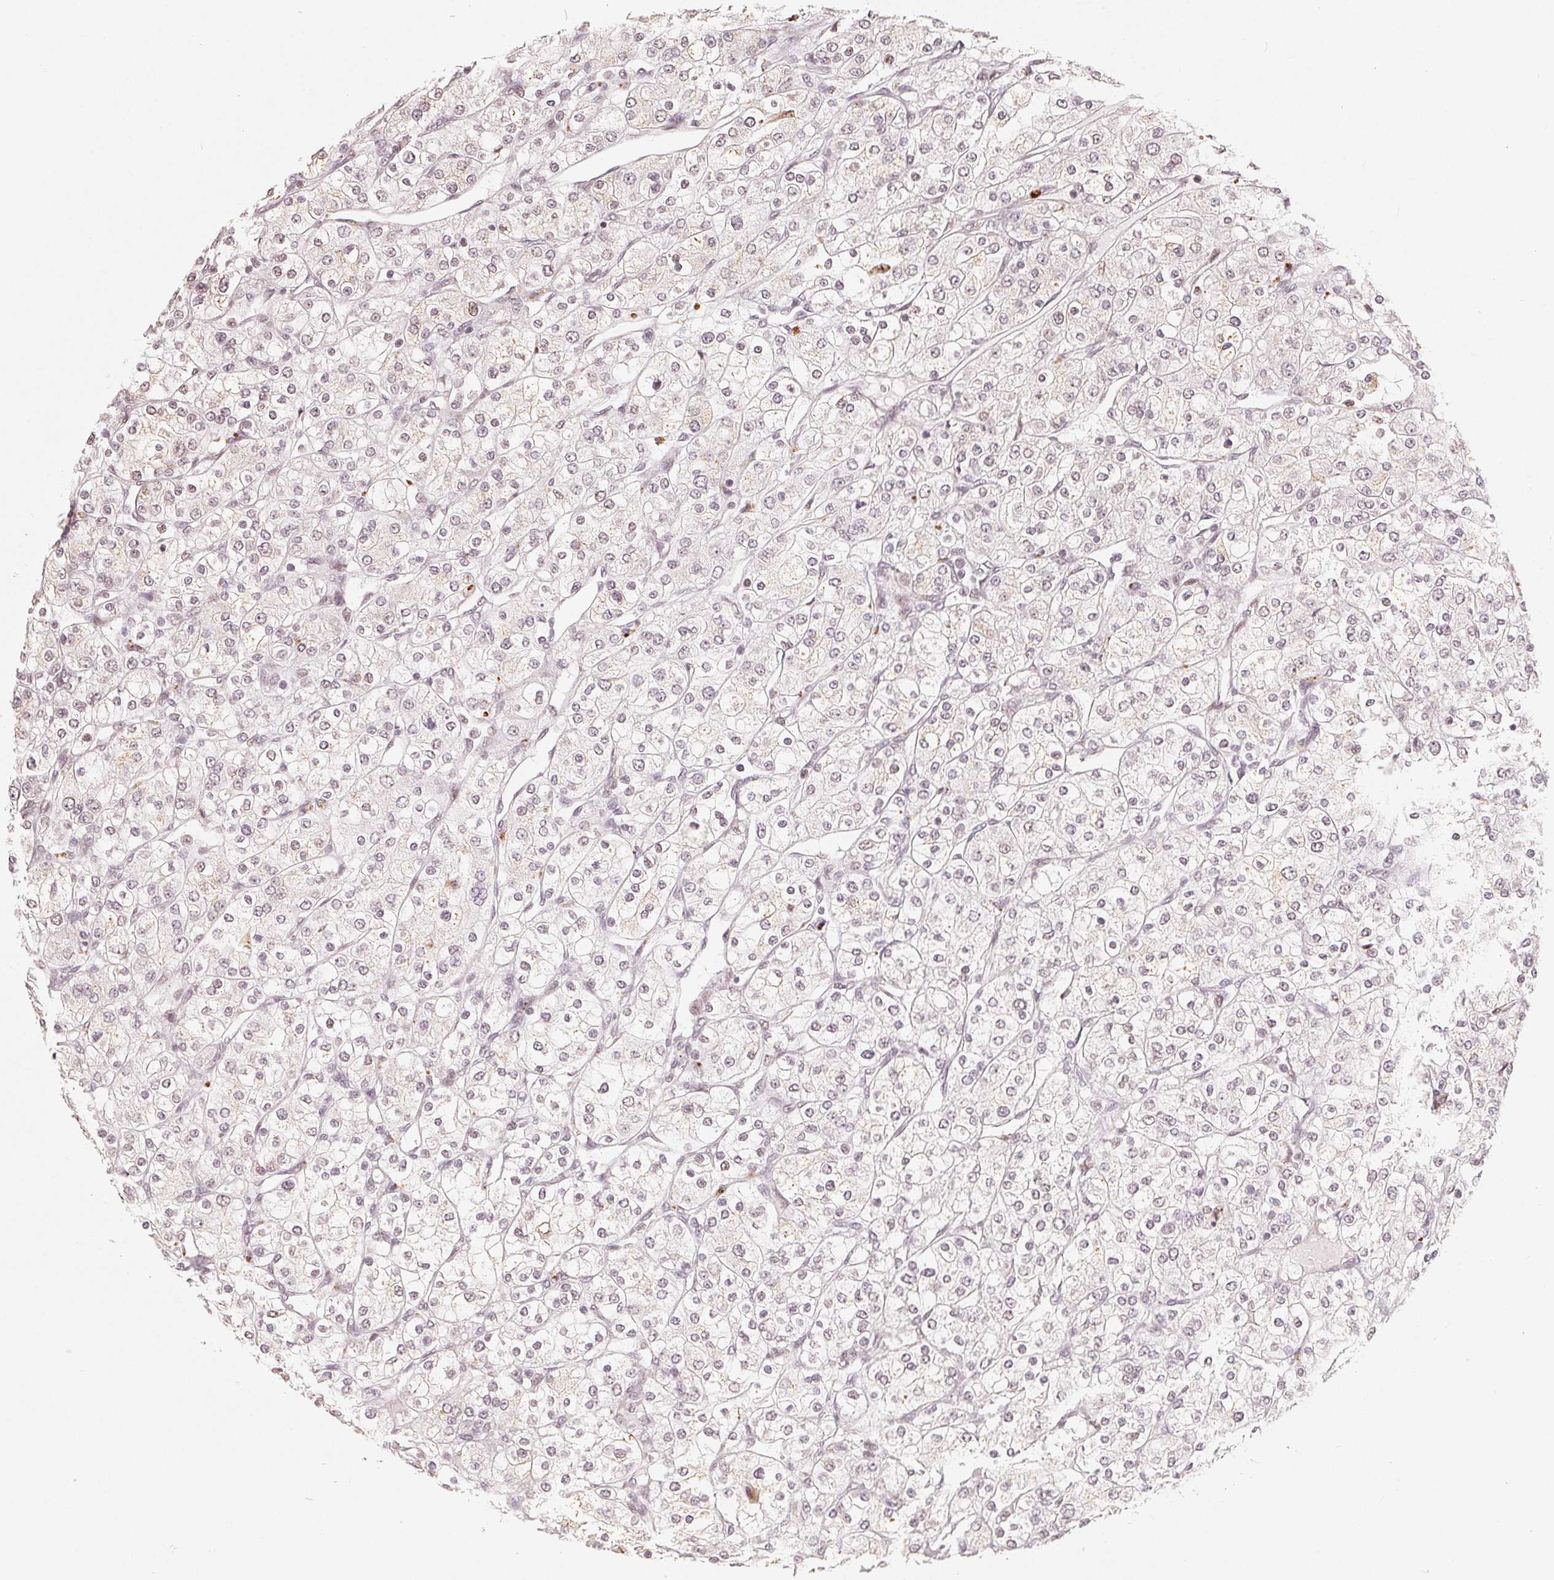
{"staining": {"intensity": "negative", "quantity": "none", "location": "none"}, "tissue": "renal cancer", "cell_type": "Tumor cells", "image_type": "cancer", "snomed": [{"axis": "morphology", "description": "Adenocarcinoma, NOS"}, {"axis": "topography", "description": "Kidney"}], "caption": "Tumor cells are negative for protein expression in human adenocarcinoma (renal).", "gene": "CCDC138", "patient": {"sex": "male", "age": 80}}